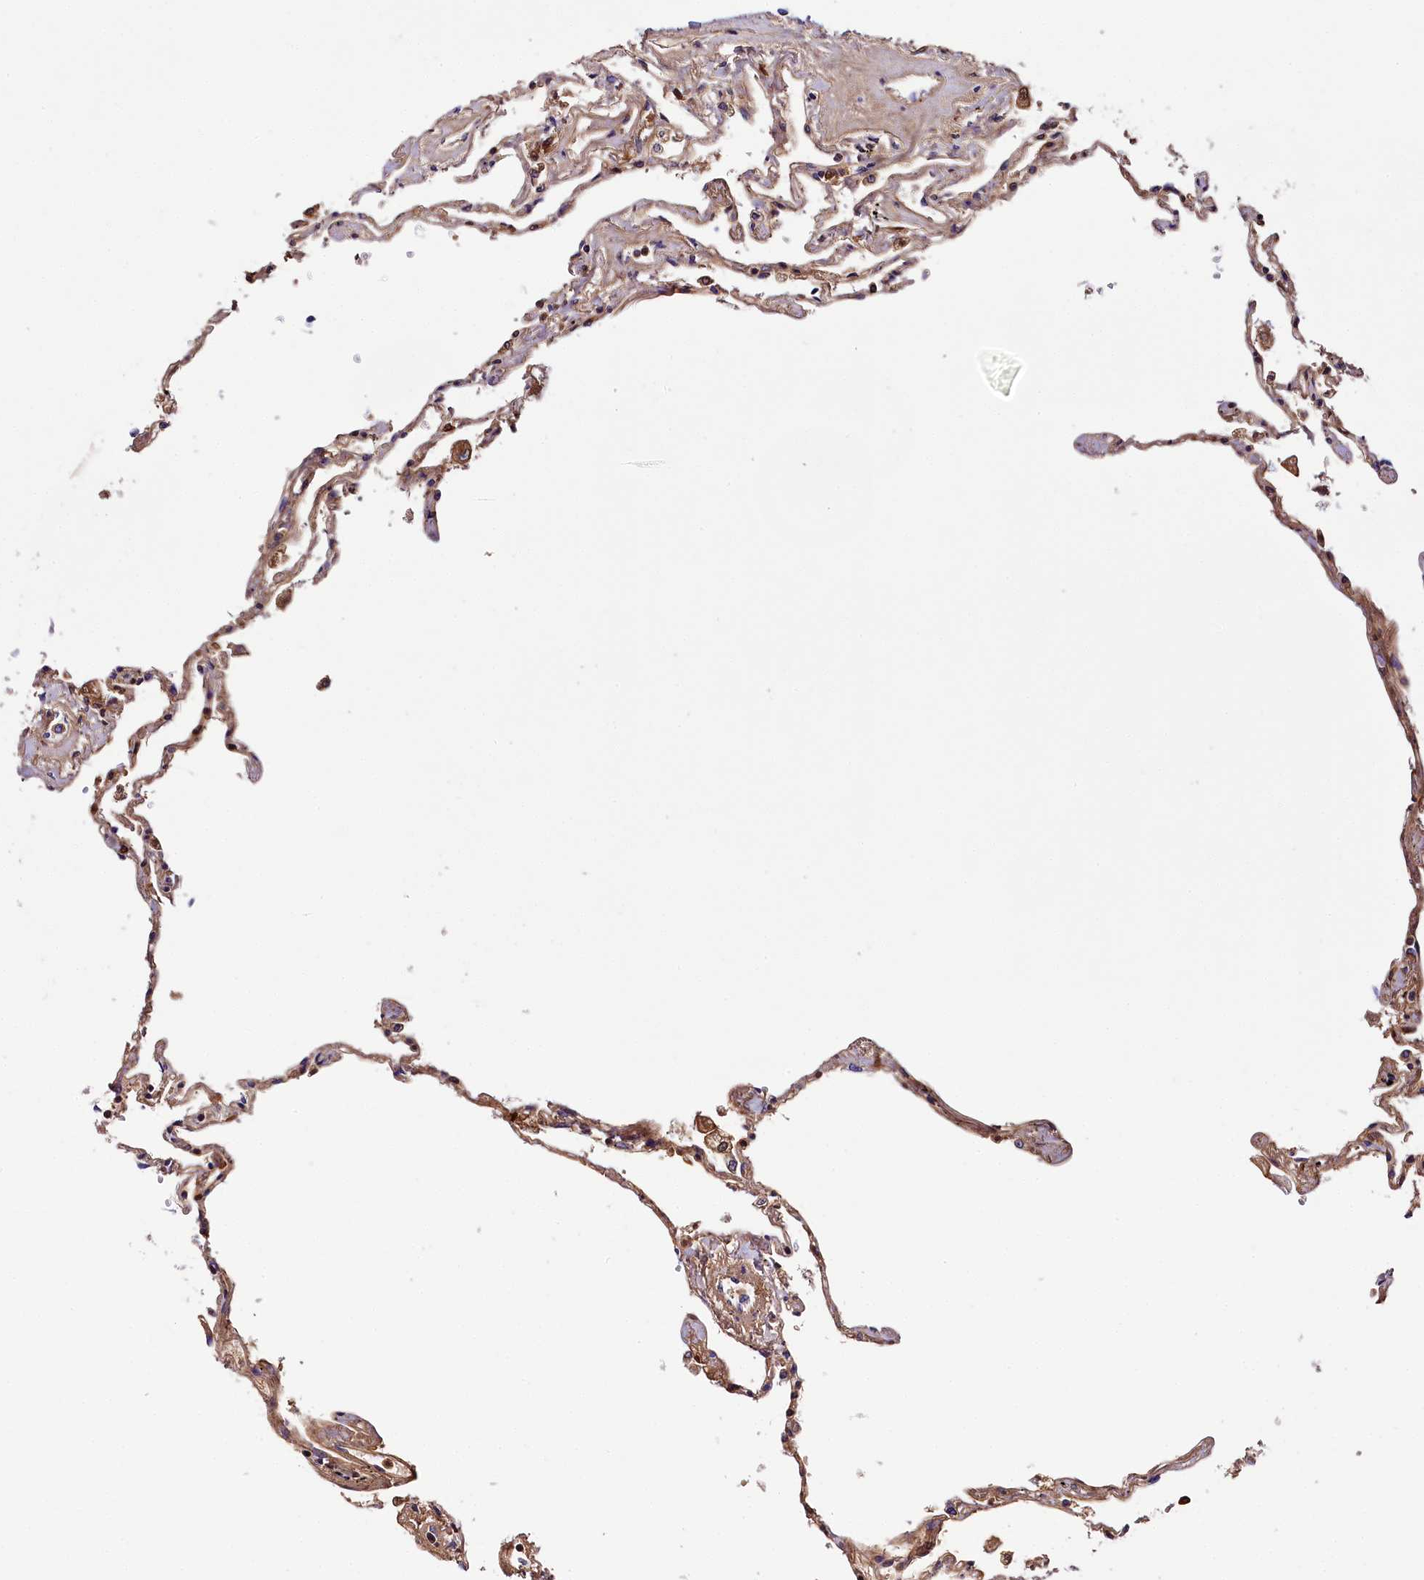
{"staining": {"intensity": "moderate", "quantity": "25%-75%", "location": "cytoplasmic/membranous"}, "tissue": "lung", "cell_type": "Alveolar cells", "image_type": "normal", "snomed": [{"axis": "morphology", "description": "Normal tissue, NOS"}, {"axis": "topography", "description": "Lung"}], "caption": "Protein expression analysis of benign human lung reveals moderate cytoplasmic/membranous positivity in approximately 25%-75% of alveolar cells. The staining was performed using DAB to visualize the protein expression in brown, while the nuclei were stained in blue with hematoxylin (Magnification: 20x).", "gene": "SOD3", "patient": {"sex": "female", "age": 67}}